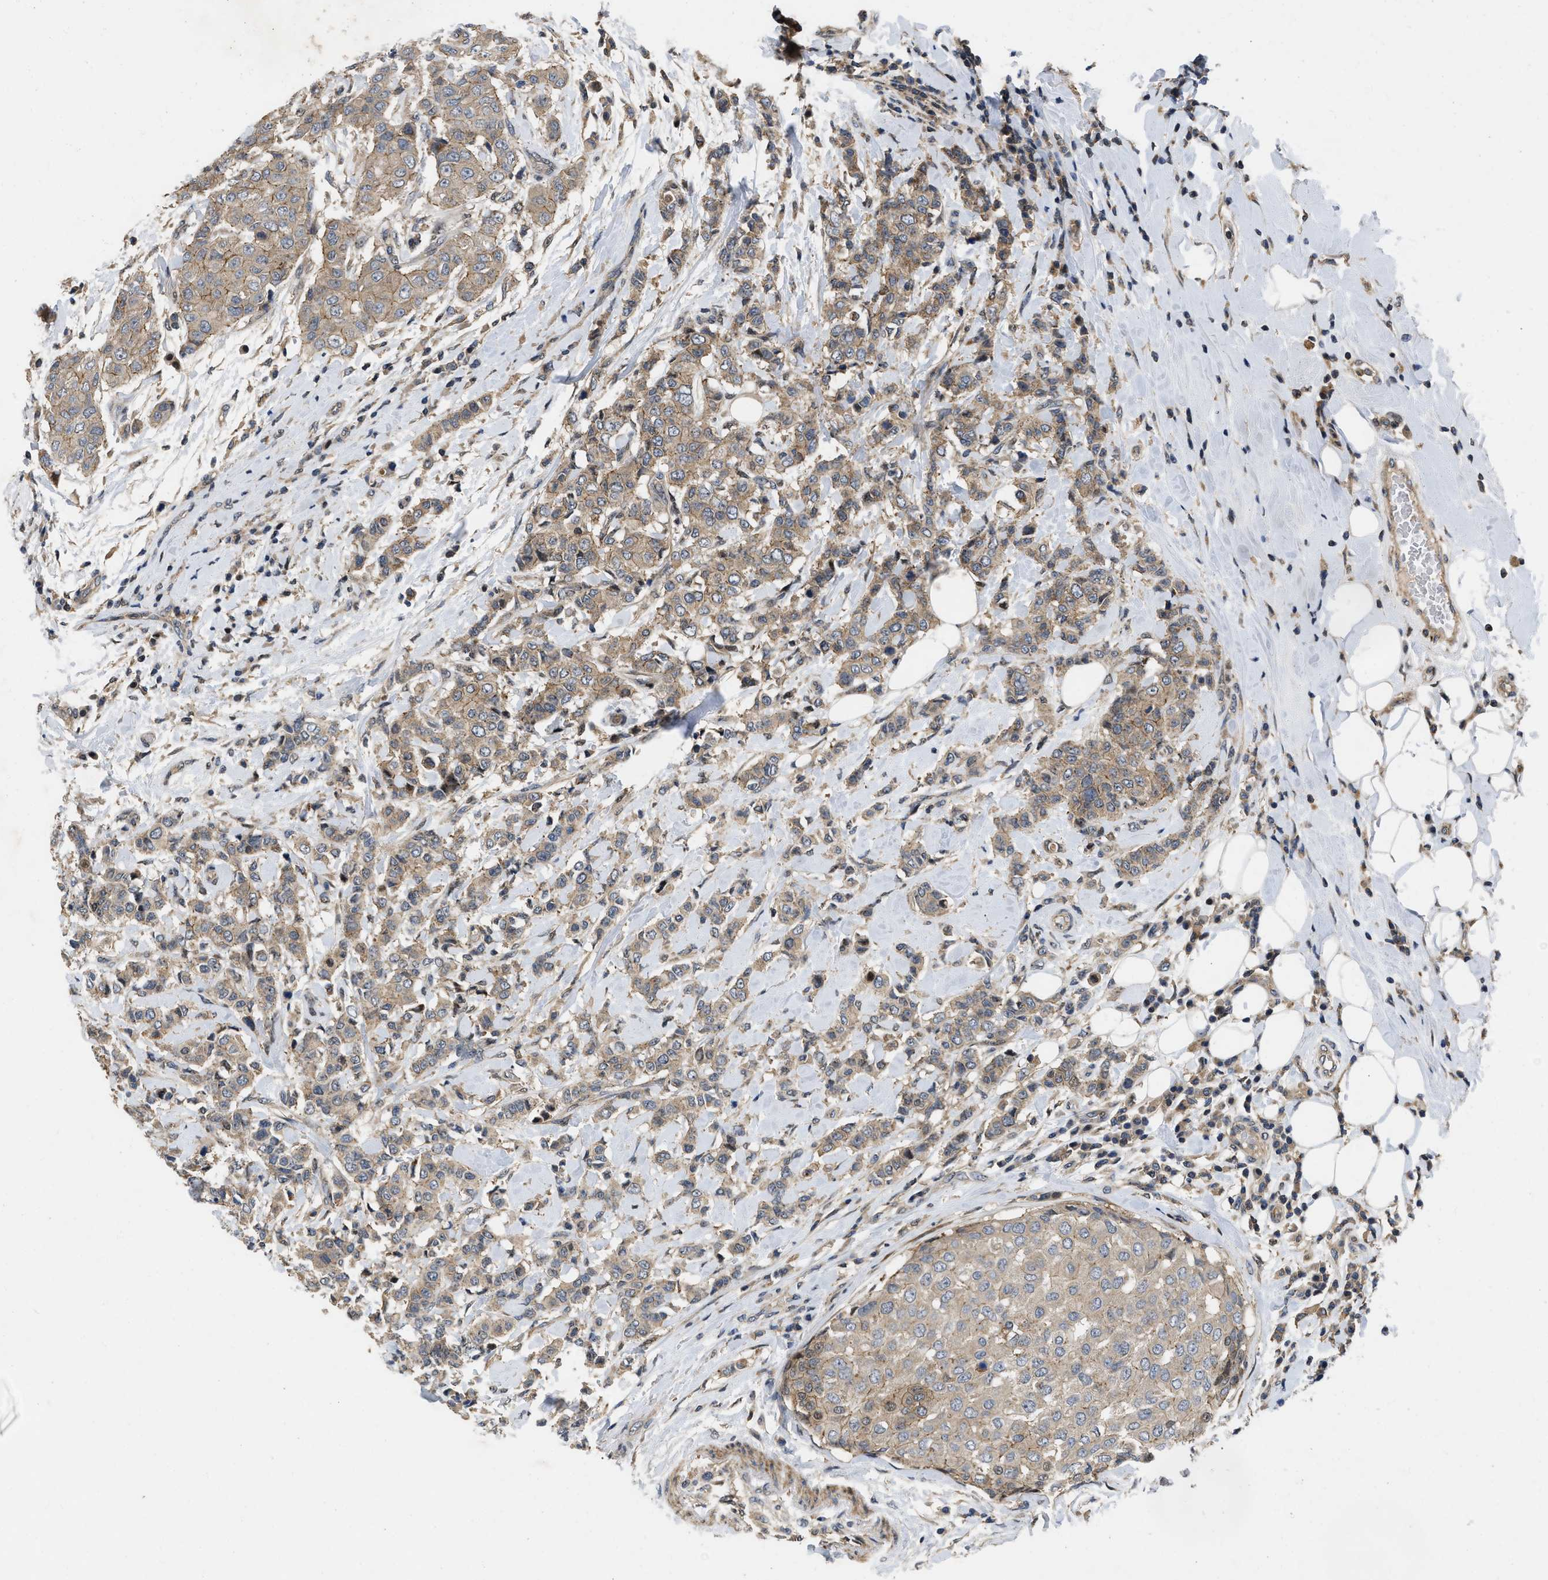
{"staining": {"intensity": "weak", "quantity": ">75%", "location": "cytoplasmic/membranous"}, "tissue": "breast cancer", "cell_type": "Tumor cells", "image_type": "cancer", "snomed": [{"axis": "morphology", "description": "Duct carcinoma"}, {"axis": "topography", "description": "Breast"}], "caption": "Protein expression by immunohistochemistry (IHC) demonstrates weak cytoplasmic/membranous expression in approximately >75% of tumor cells in infiltrating ductal carcinoma (breast). (brown staining indicates protein expression, while blue staining denotes nuclei).", "gene": "PRDM14", "patient": {"sex": "female", "age": 27}}